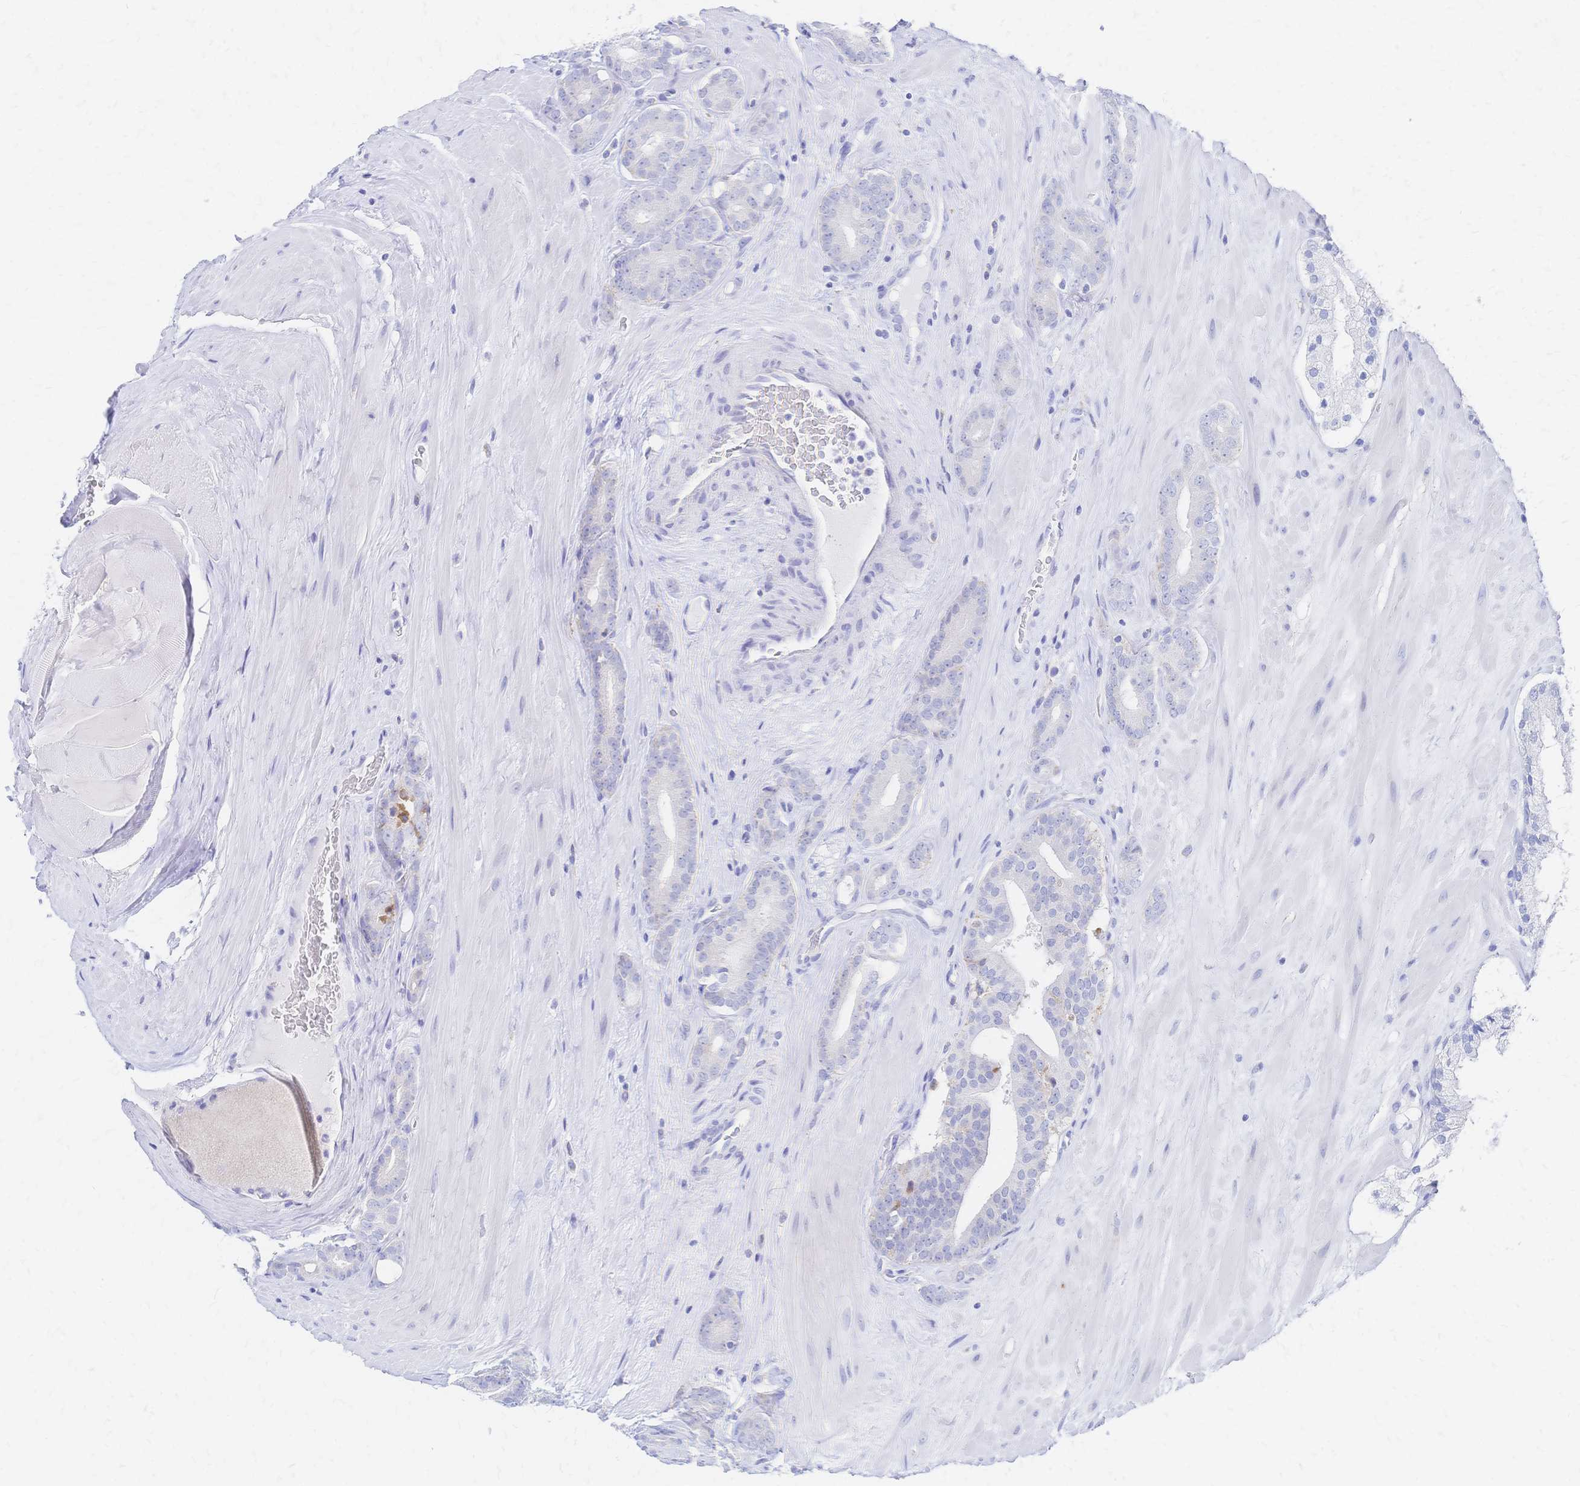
{"staining": {"intensity": "negative", "quantity": "none", "location": "none"}, "tissue": "prostate cancer", "cell_type": "Tumor cells", "image_type": "cancer", "snomed": [{"axis": "morphology", "description": "Adenocarcinoma, High grade"}, {"axis": "topography", "description": "Prostate"}], "caption": "The IHC image has no significant expression in tumor cells of prostate high-grade adenocarcinoma tissue.", "gene": "SLC5A1", "patient": {"sex": "male", "age": 66}}